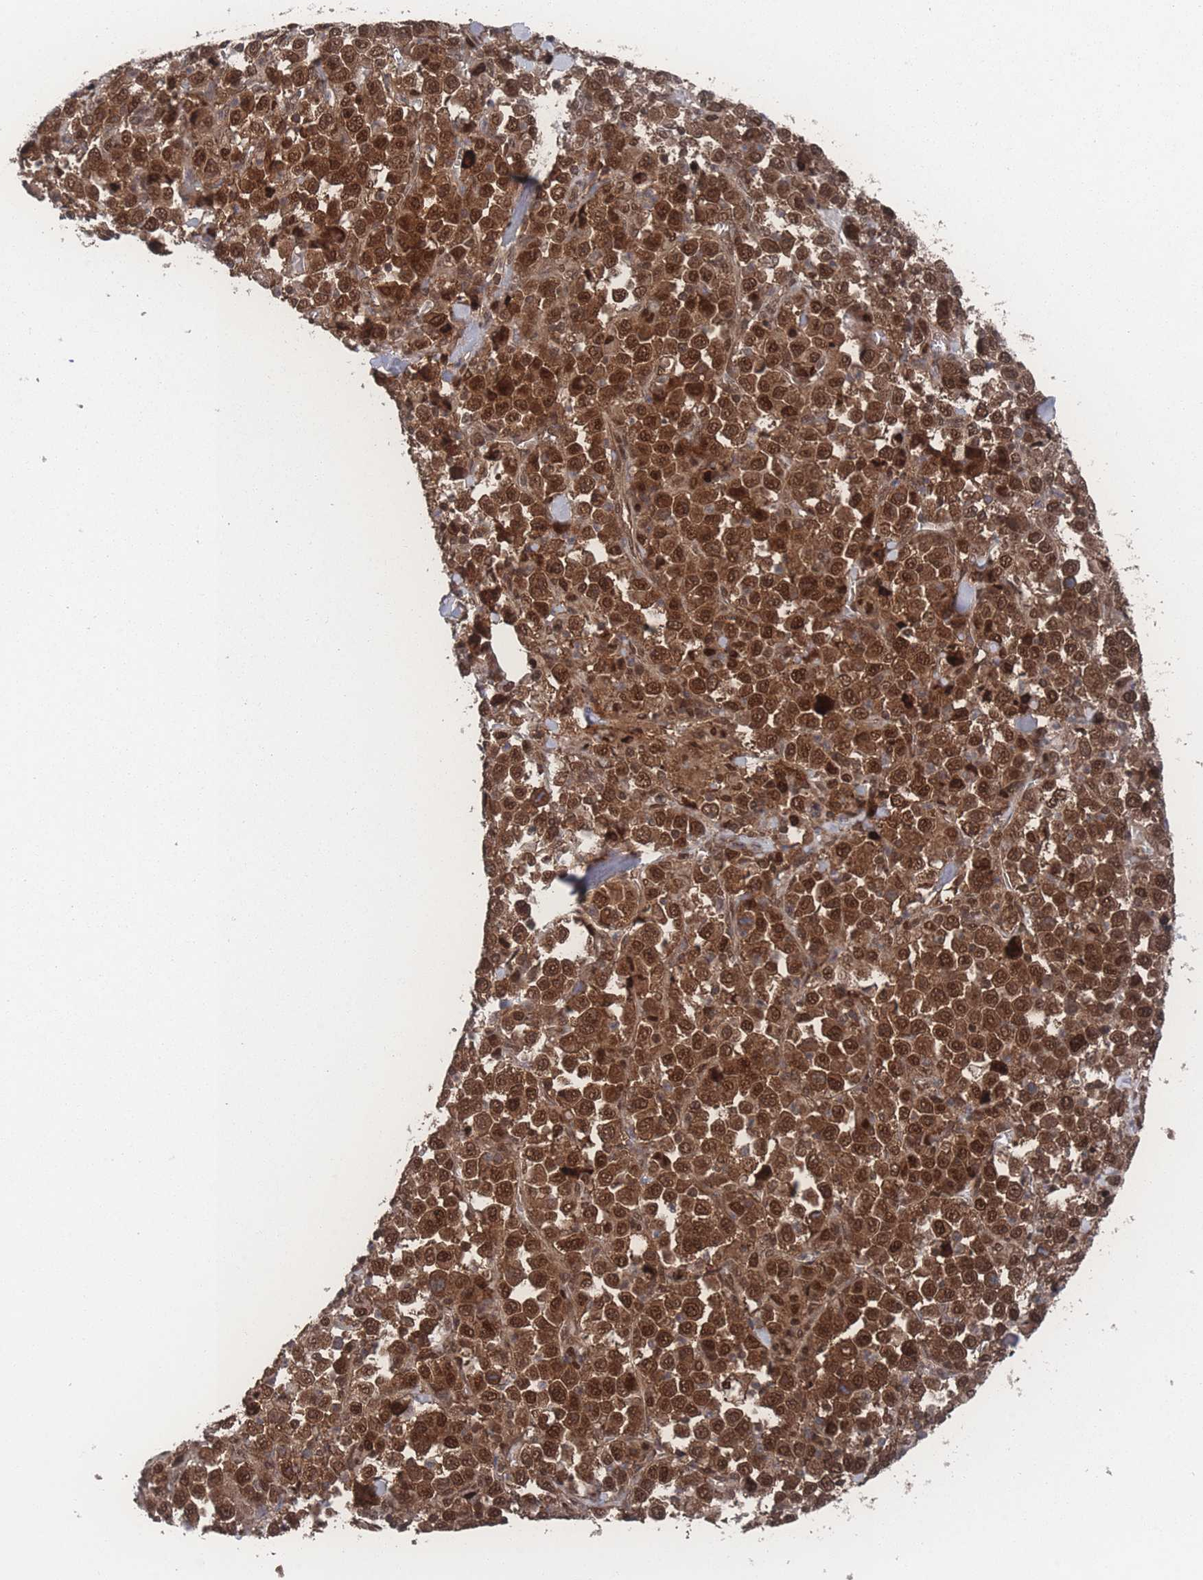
{"staining": {"intensity": "strong", "quantity": ">75%", "location": "cytoplasmic/membranous,nuclear"}, "tissue": "stomach cancer", "cell_type": "Tumor cells", "image_type": "cancer", "snomed": [{"axis": "morphology", "description": "Normal tissue, NOS"}, {"axis": "morphology", "description": "Adenocarcinoma, NOS"}, {"axis": "topography", "description": "Stomach, upper"}, {"axis": "topography", "description": "Stomach"}], "caption": "A photomicrograph of stomach cancer stained for a protein demonstrates strong cytoplasmic/membranous and nuclear brown staining in tumor cells.", "gene": "PSMA1", "patient": {"sex": "male", "age": 59}}